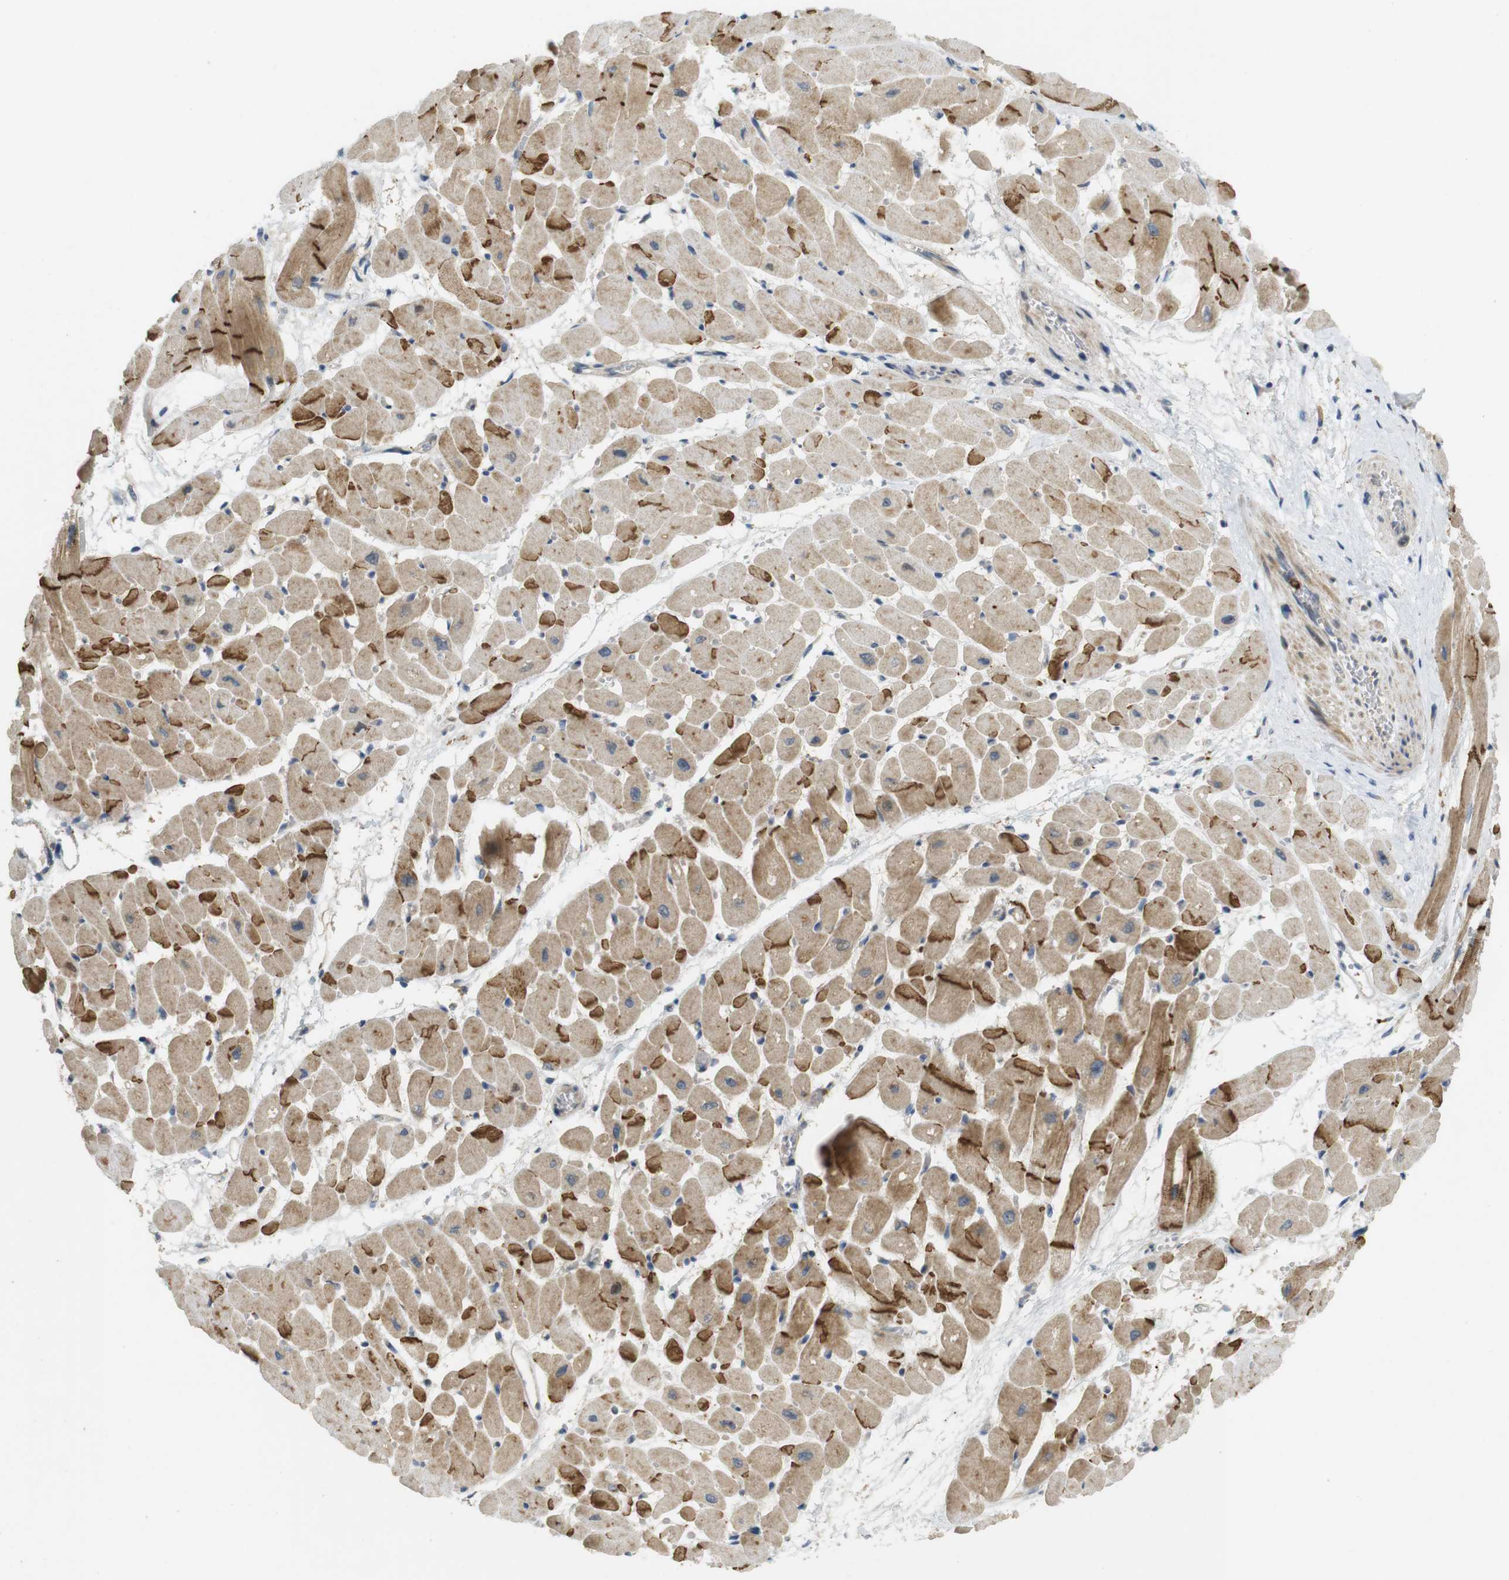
{"staining": {"intensity": "strong", "quantity": "25%-75%", "location": "cytoplasmic/membranous"}, "tissue": "heart muscle", "cell_type": "Cardiomyocytes", "image_type": "normal", "snomed": [{"axis": "morphology", "description": "Normal tissue, NOS"}, {"axis": "topography", "description": "Heart"}], "caption": "Approximately 25%-75% of cardiomyocytes in benign human heart muscle exhibit strong cytoplasmic/membranous protein staining as visualized by brown immunohistochemical staining.", "gene": "TMX3", "patient": {"sex": "male", "age": 45}}